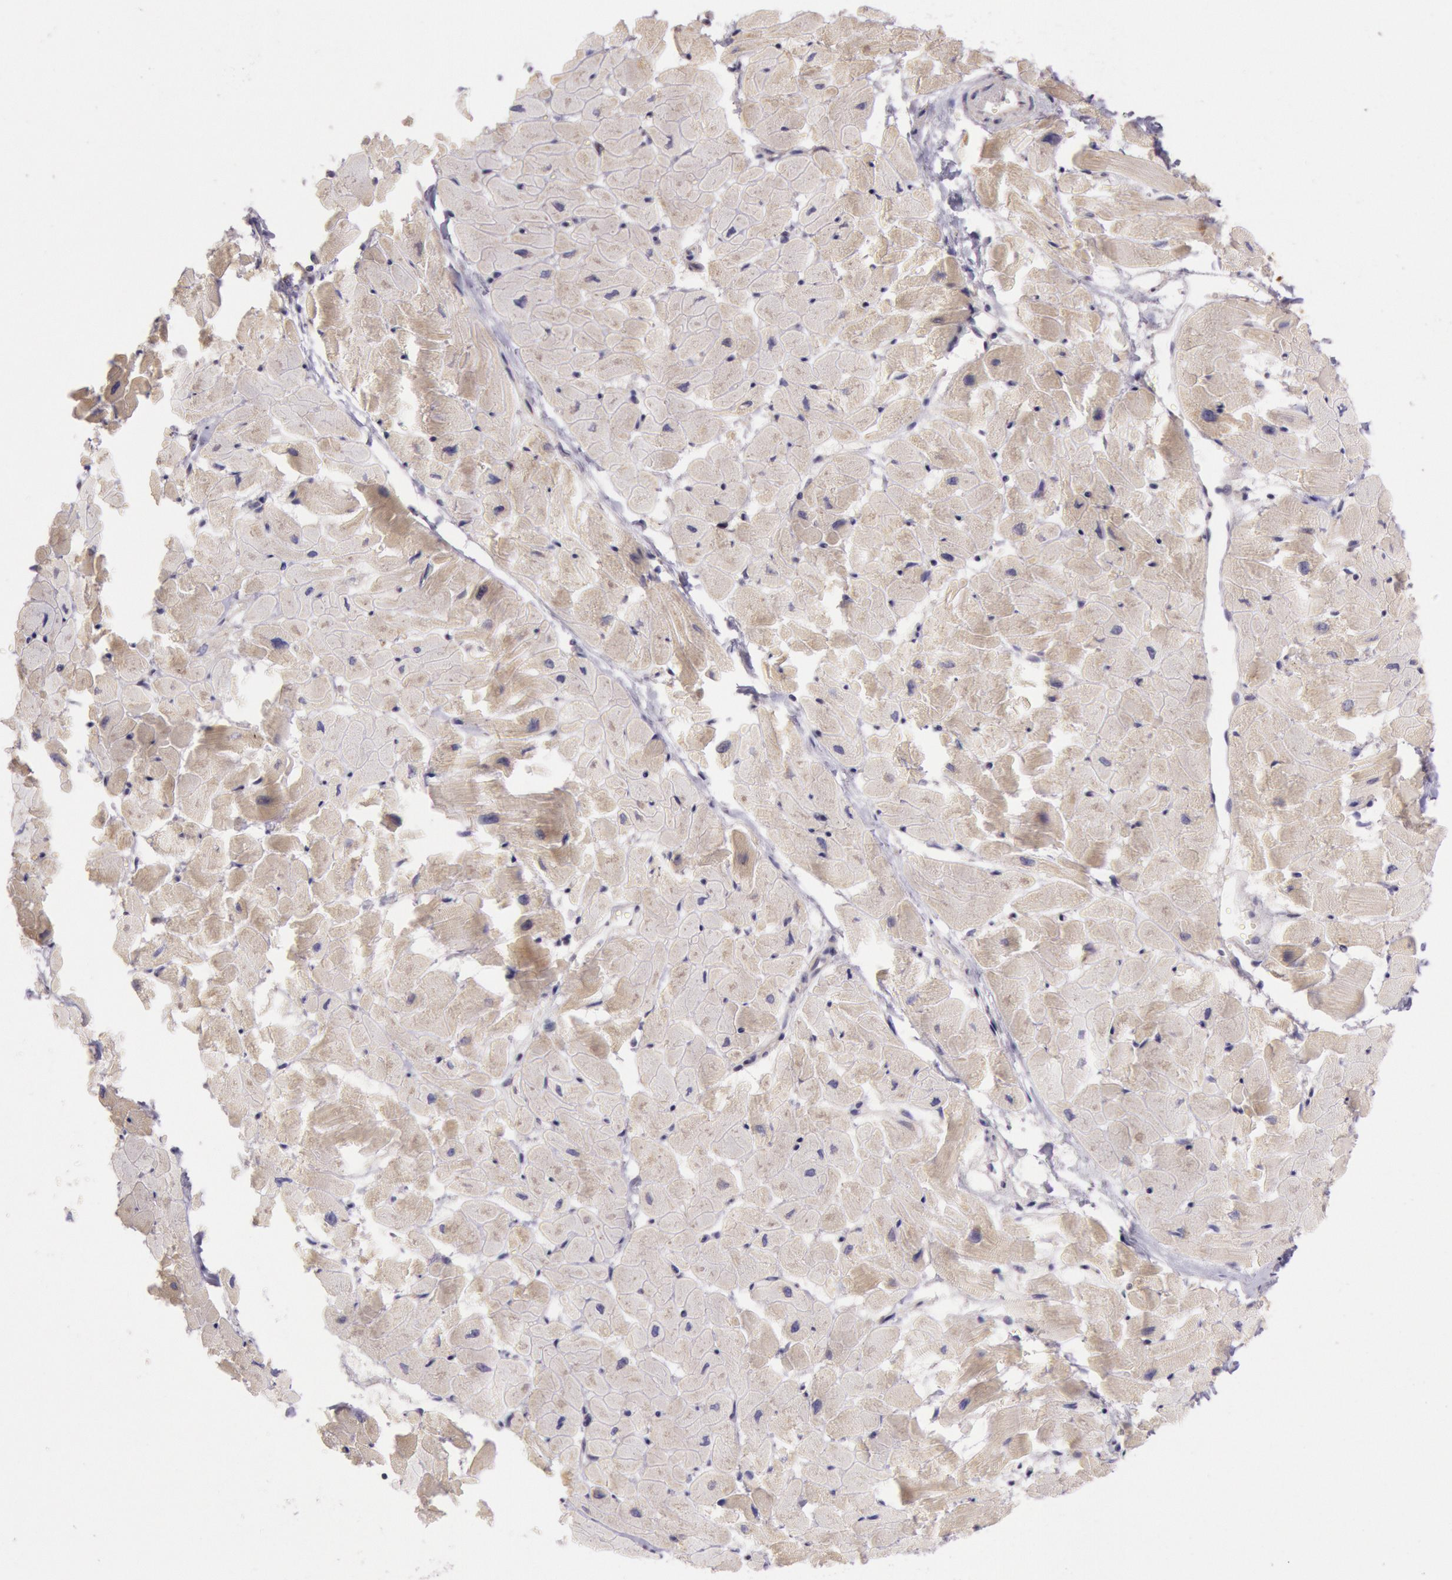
{"staining": {"intensity": "moderate", "quantity": "25%-75%", "location": "cytoplasmic/membranous"}, "tissue": "heart muscle", "cell_type": "Cardiomyocytes", "image_type": "normal", "snomed": [{"axis": "morphology", "description": "Normal tissue, NOS"}, {"axis": "topography", "description": "Heart"}], "caption": "Unremarkable heart muscle was stained to show a protein in brown. There is medium levels of moderate cytoplasmic/membranous staining in about 25%-75% of cardiomyocytes. (DAB = brown stain, brightfield microscopy at high magnification).", "gene": "CDK16", "patient": {"sex": "female", "age": 19}}